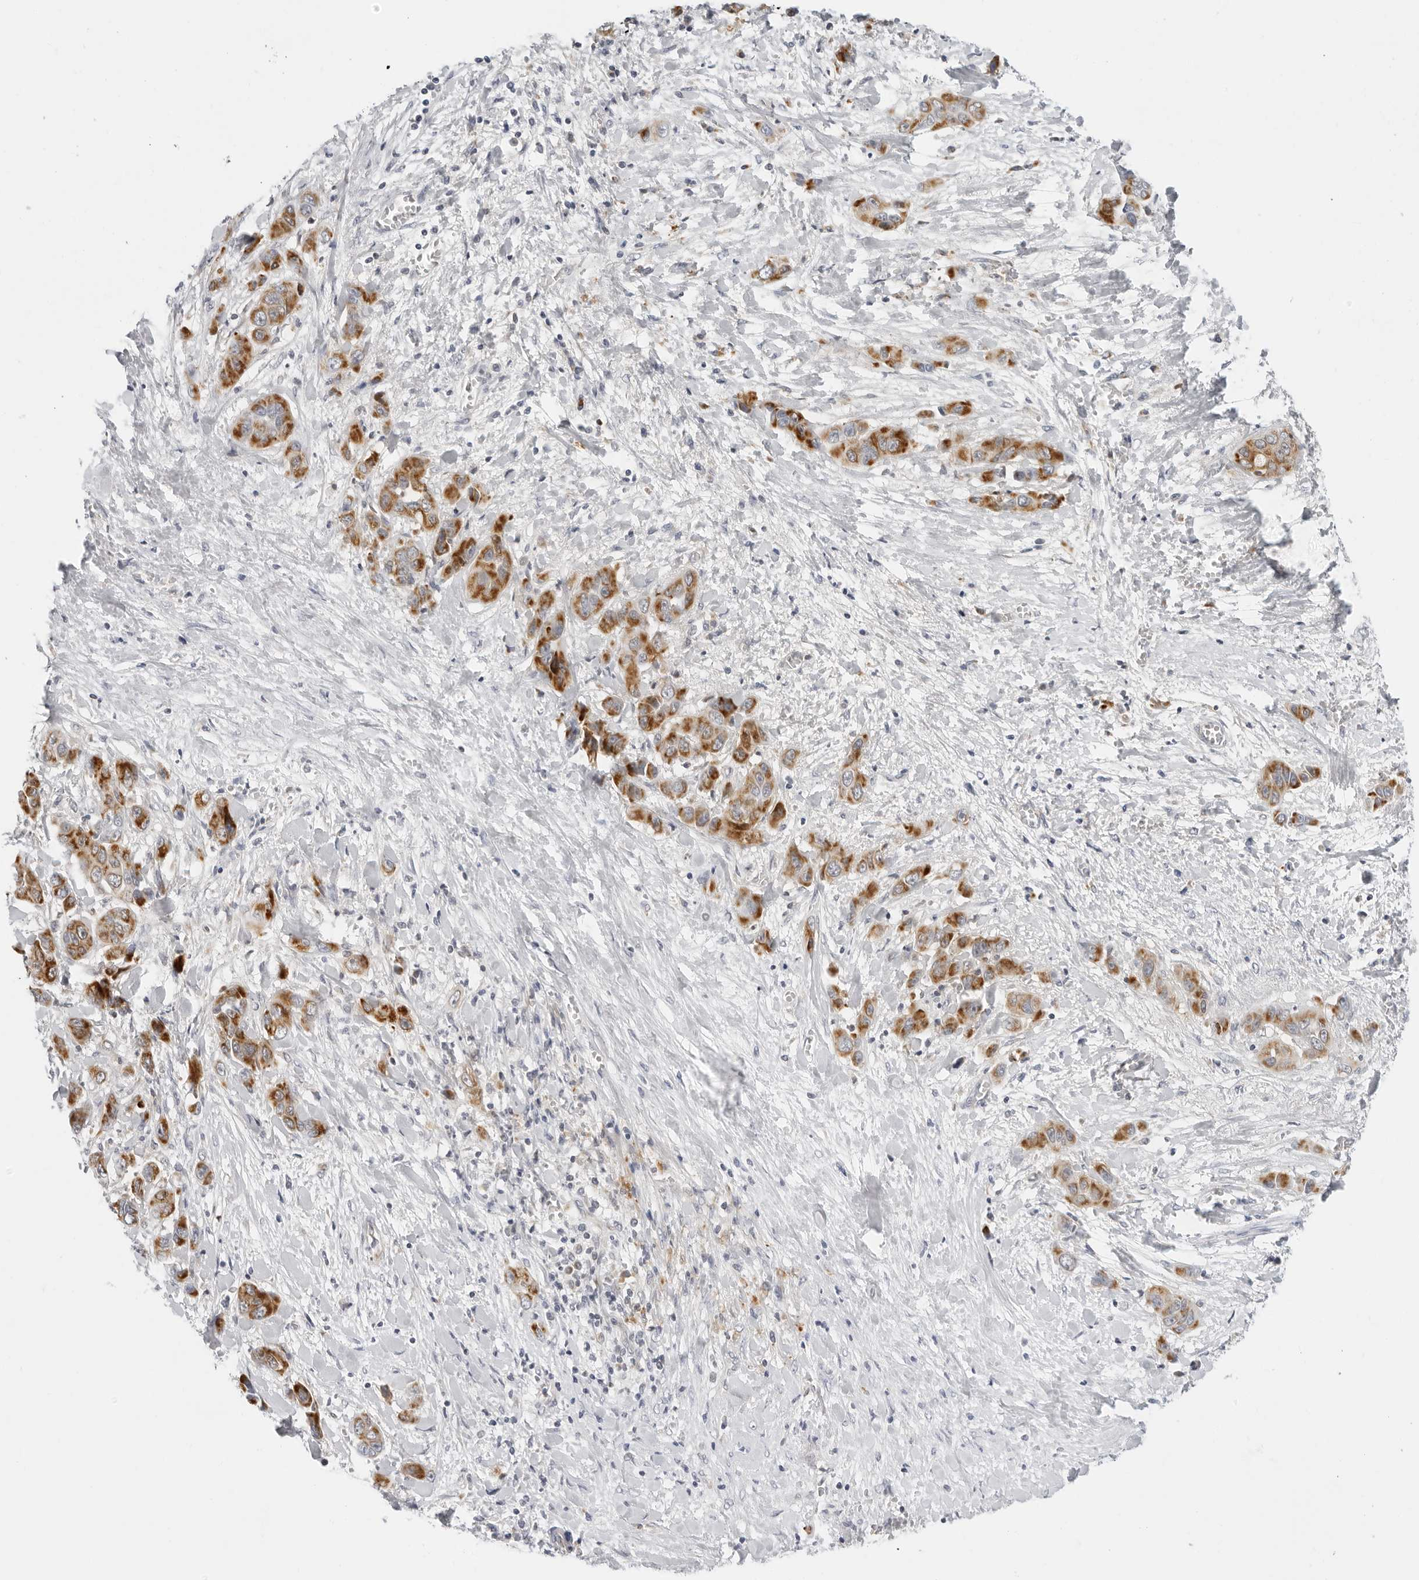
{"staining": {"intensity": "strong", "quantity": ">75%", "location": "cytoplasmic/membranous"}, "tissue": "liver cancer", "cell_type": "Tumor cells", "image_type": "cancer", "snomed": [{"axis": "morphology", "description": "Cholangiocarcinoma"}, {"axis": "topography", "description": "Liver"}], "caption": "Immunohistochemistry (IHC) (DAB) staining of liver cancer demonstrates strong cytoplasmic/membranous protein positivity in approximately >75% of tumor cells.", "gene": "CIART", "patient": {"sex": "female", "age": 52}}